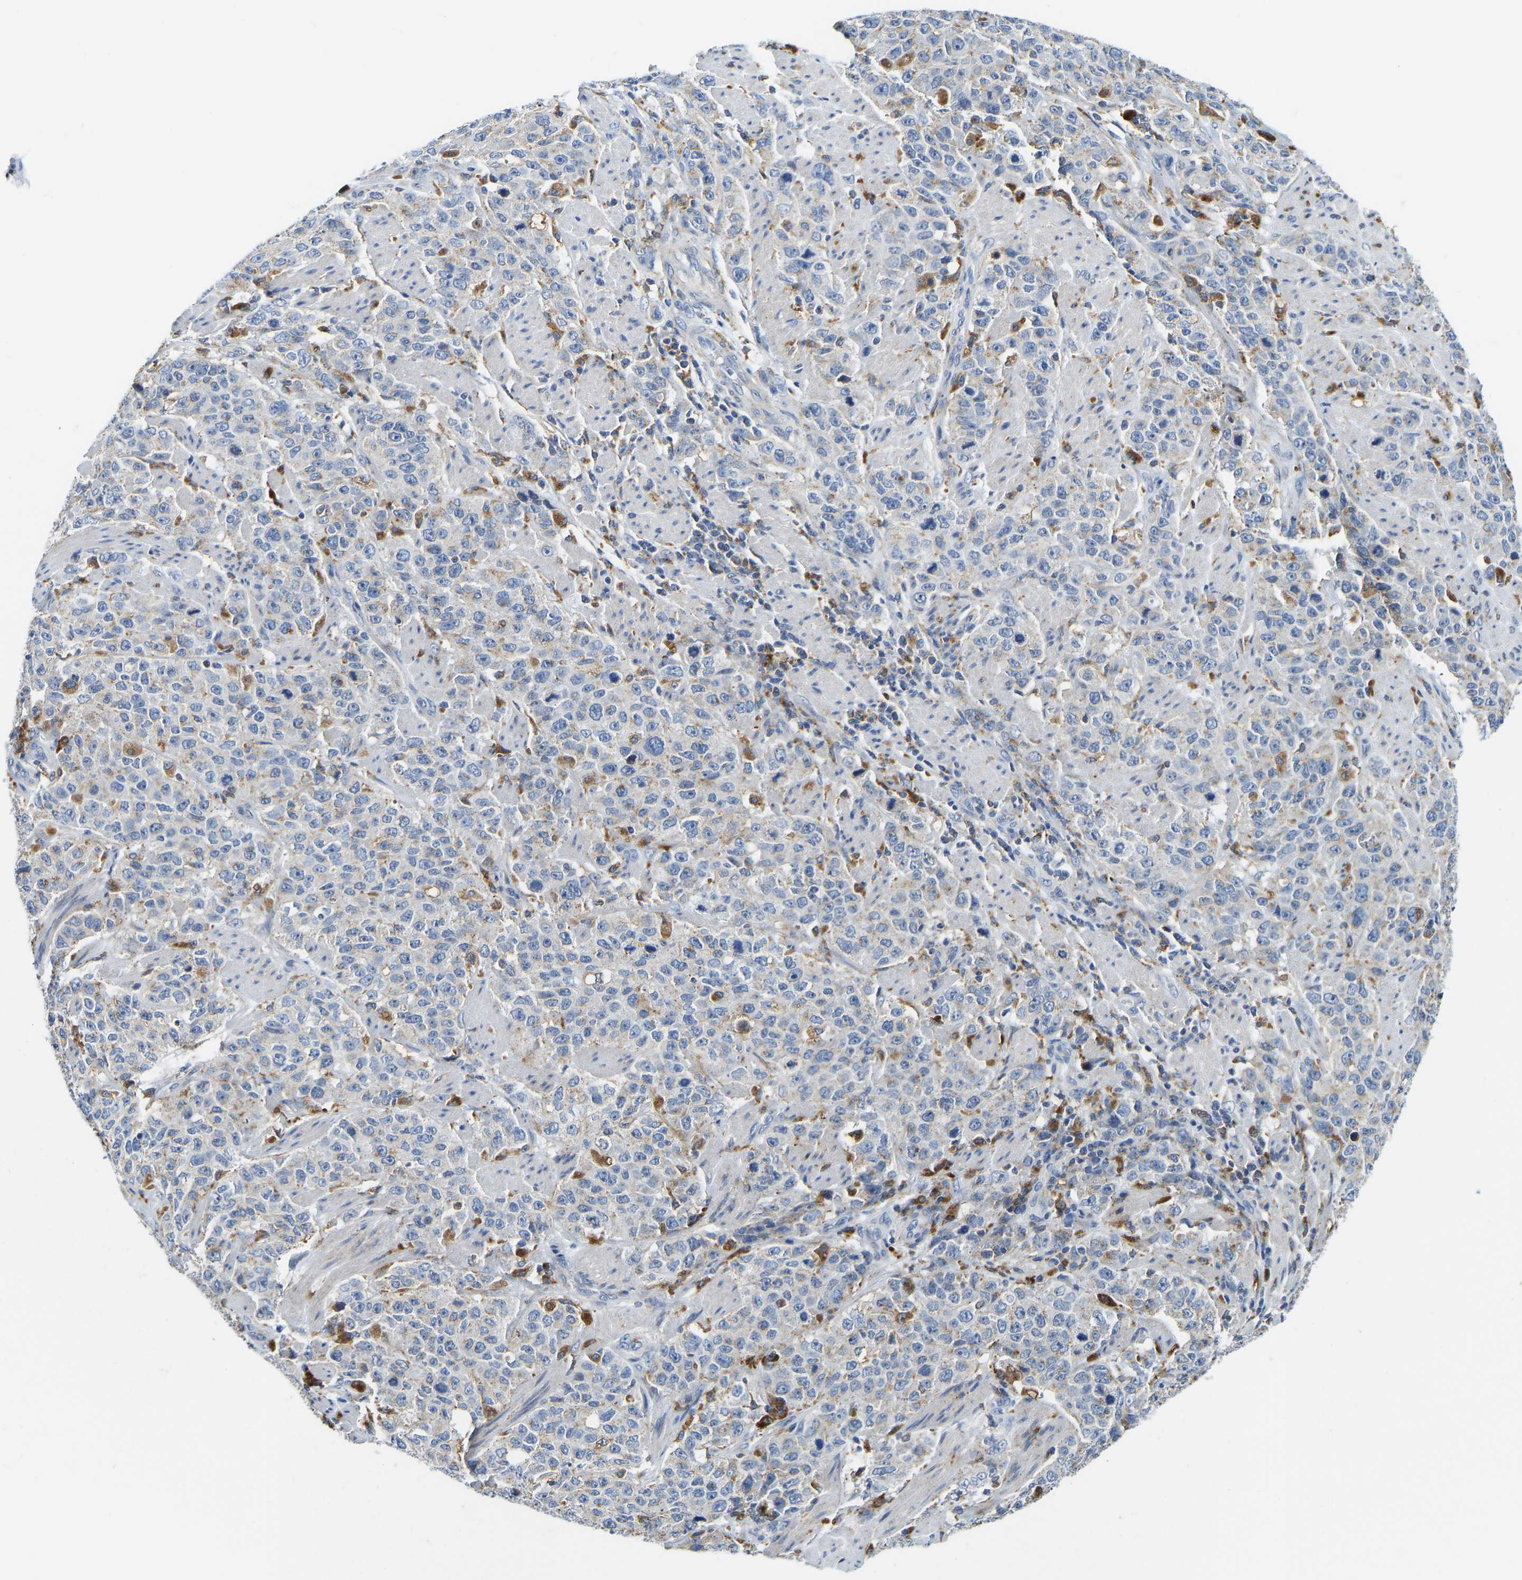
{"staining": {"intensity": "negative", "quantity": "none", "location": "none"}, "tissue": "stomach cancer", "cell_type": "Tumor cells", "image_type": "cancer", "snomed": [{"axis": "morphology", "description": "Adenocarcinoma, NOS"}, {"axis": "topography", "description": "Stomach"}], "caption": "There is no significant staining in tumor cells of stomach adenocarcinoma.", "gene": "ATP6V1E1", "patient": {"sex": "male", "age": 48}}